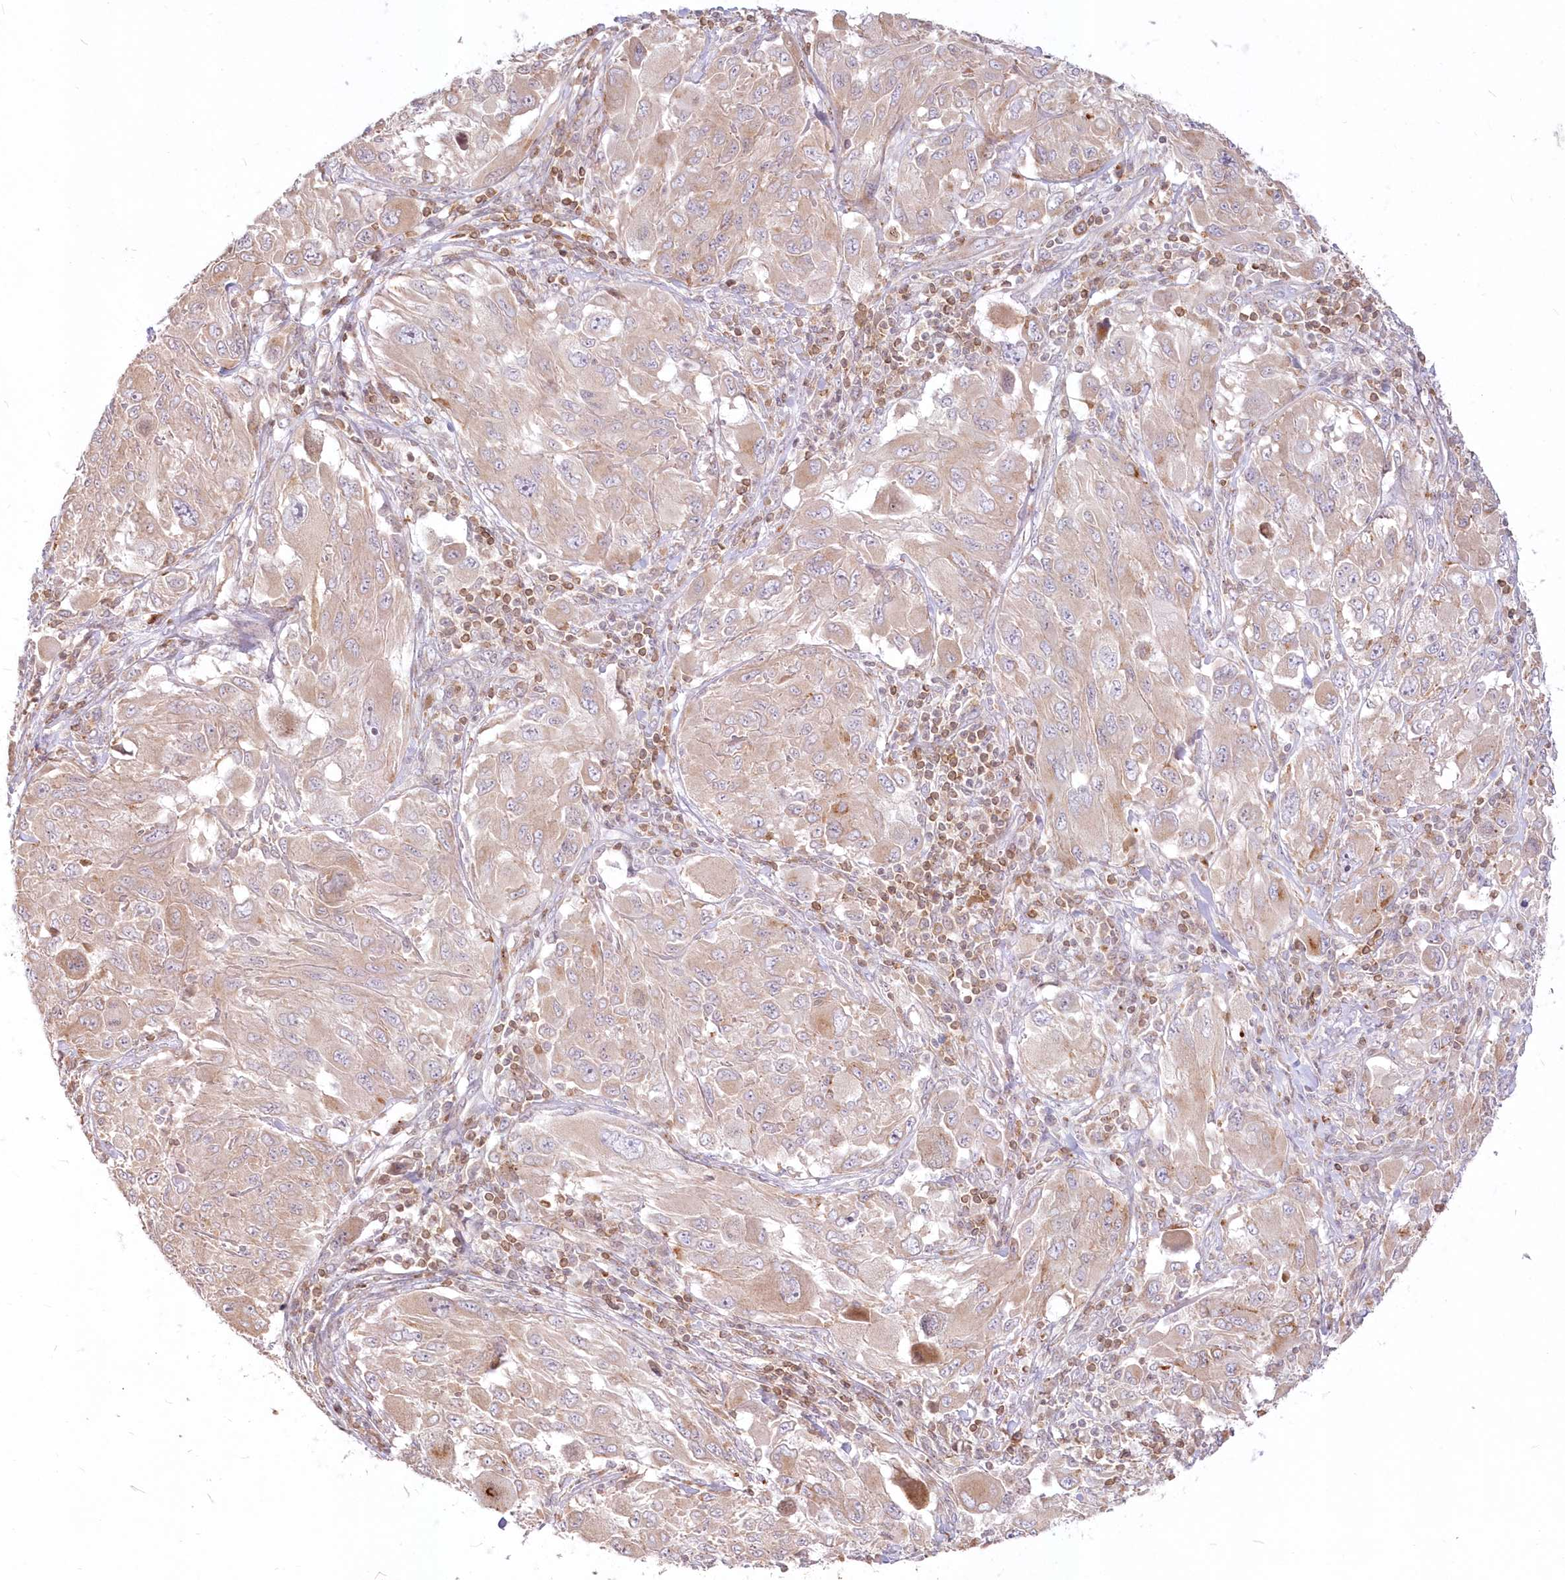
{"staining": {"intensity": "weak", "quantity": "25%-75%", "location": "cytoplasmic/membranous"}, "tissue": "melanoma", "cell_type": "Tumor cells", "image_type": "cancer", "snomed": [{"axis": "morphology", "description": "Malignant melanoma, NOS"}, {"axis": "topography", "description": "Skin"}], "caption": "Immunohistochemical staining of melanoma reveals low levels of weak cytoplasmic/membranous protein staining in approximately 25%-75% of tumor cells.", "gene": "MTMR3", "patient": {"sex": "female", "age": 91}}